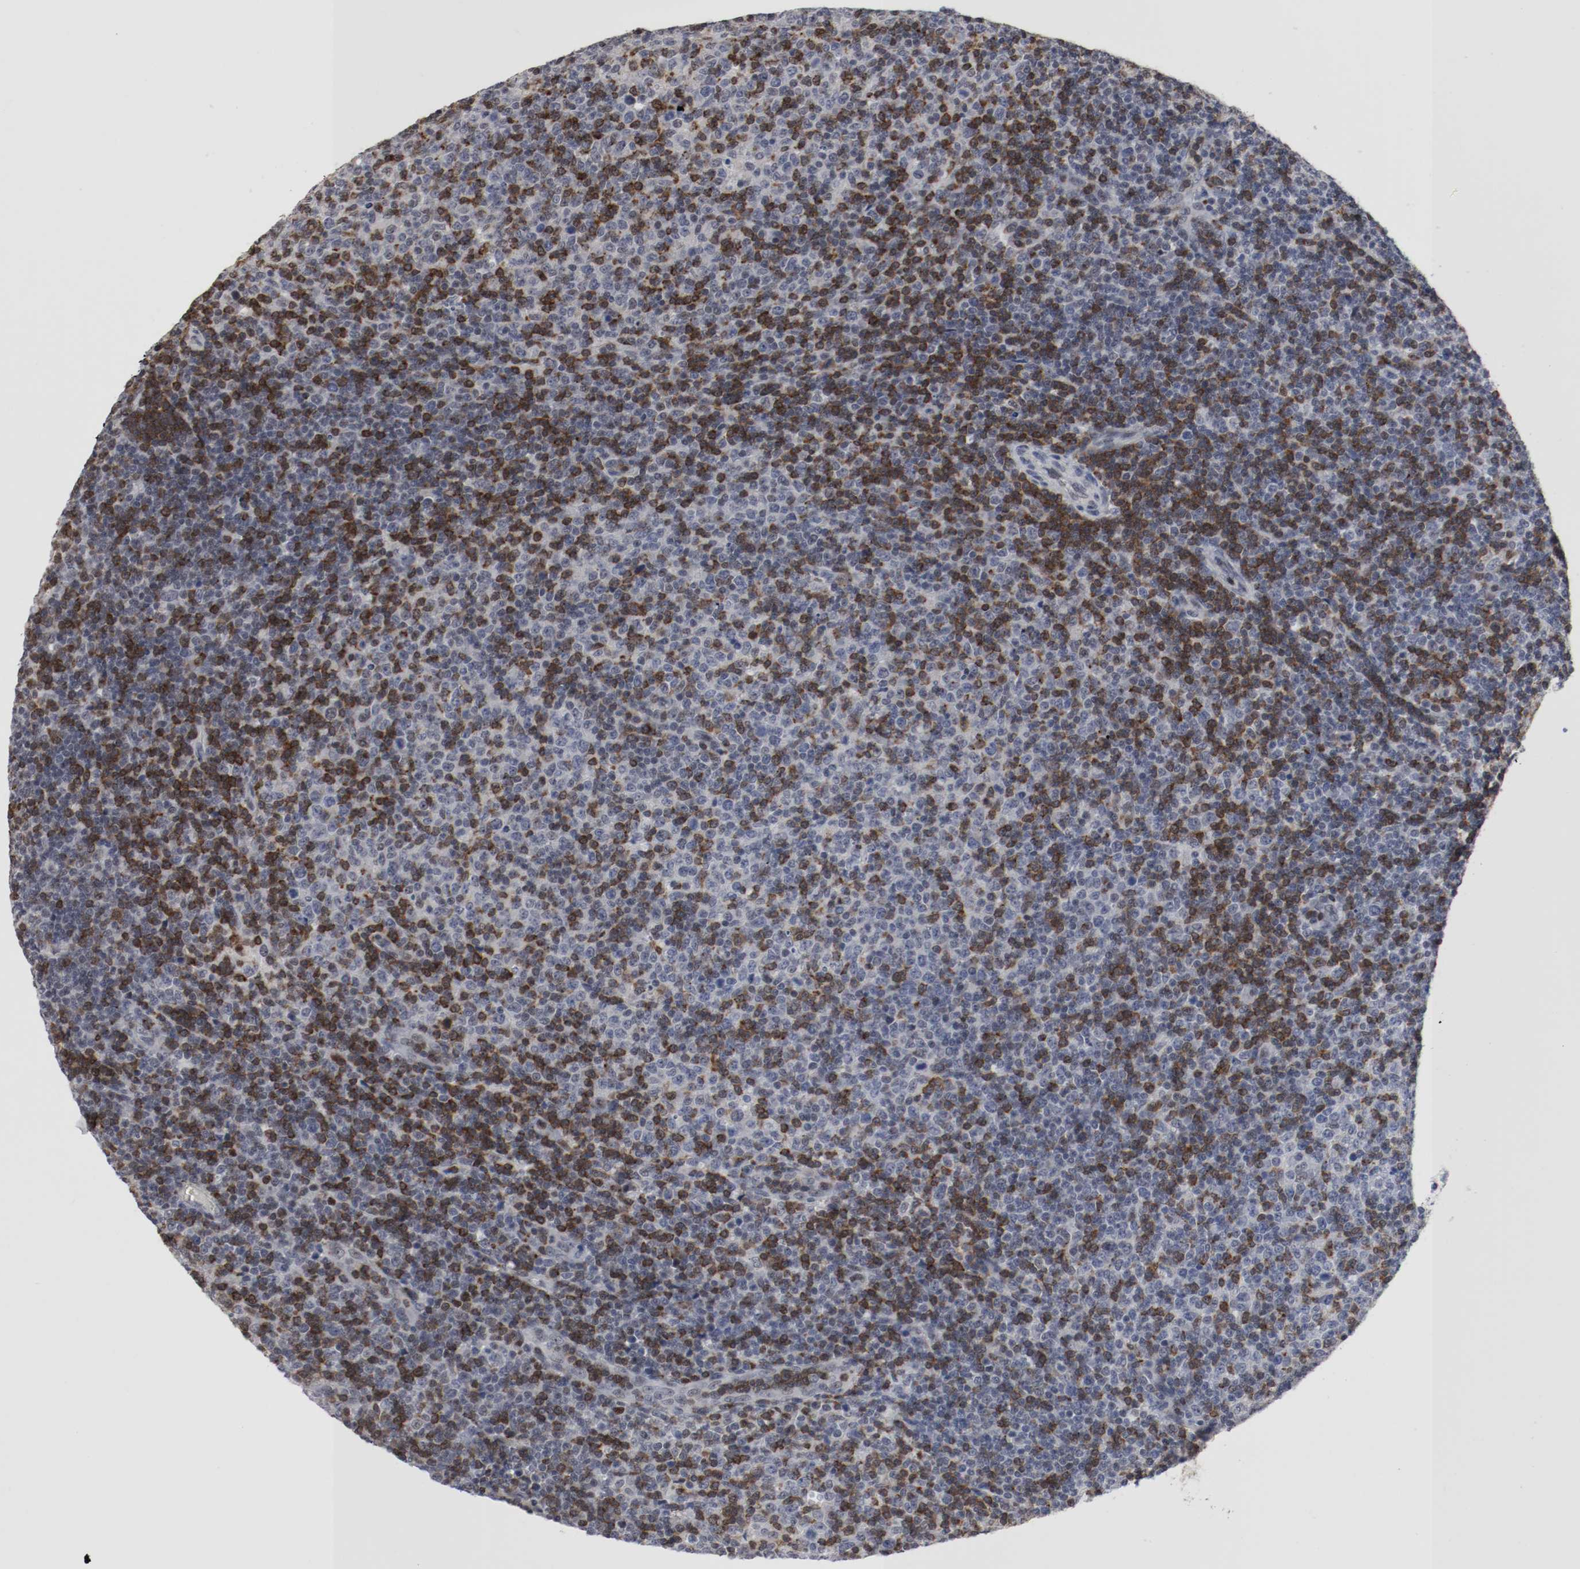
{"staining": {"intensity": "negative", "quantity": "none", "location": "none"}, "tissue": "lymphoma", "cell_type": "Tumor cells", "image_type": "cancer", "snomed": [{"axis": "morphology", "description": "Malignant lymphoma, non-Hodgkin's type, Low grade"}, {"axis": "topography", "description": "Lymph node"}], "caption": "Immunohistochemistry (IHC) photomicrograph of neoplastic tissue: low-grade malignant lymphoma, non-Hodgkin's type stained with DAB (3,3'-diaminobenzidine) displays no significant protein positivity in tumor cells. (DAB immunohistochemistry (IHC) with hematoxylin counter stain).", "gene": "JUND", "patient": {"sex": "male", "age": 70}}